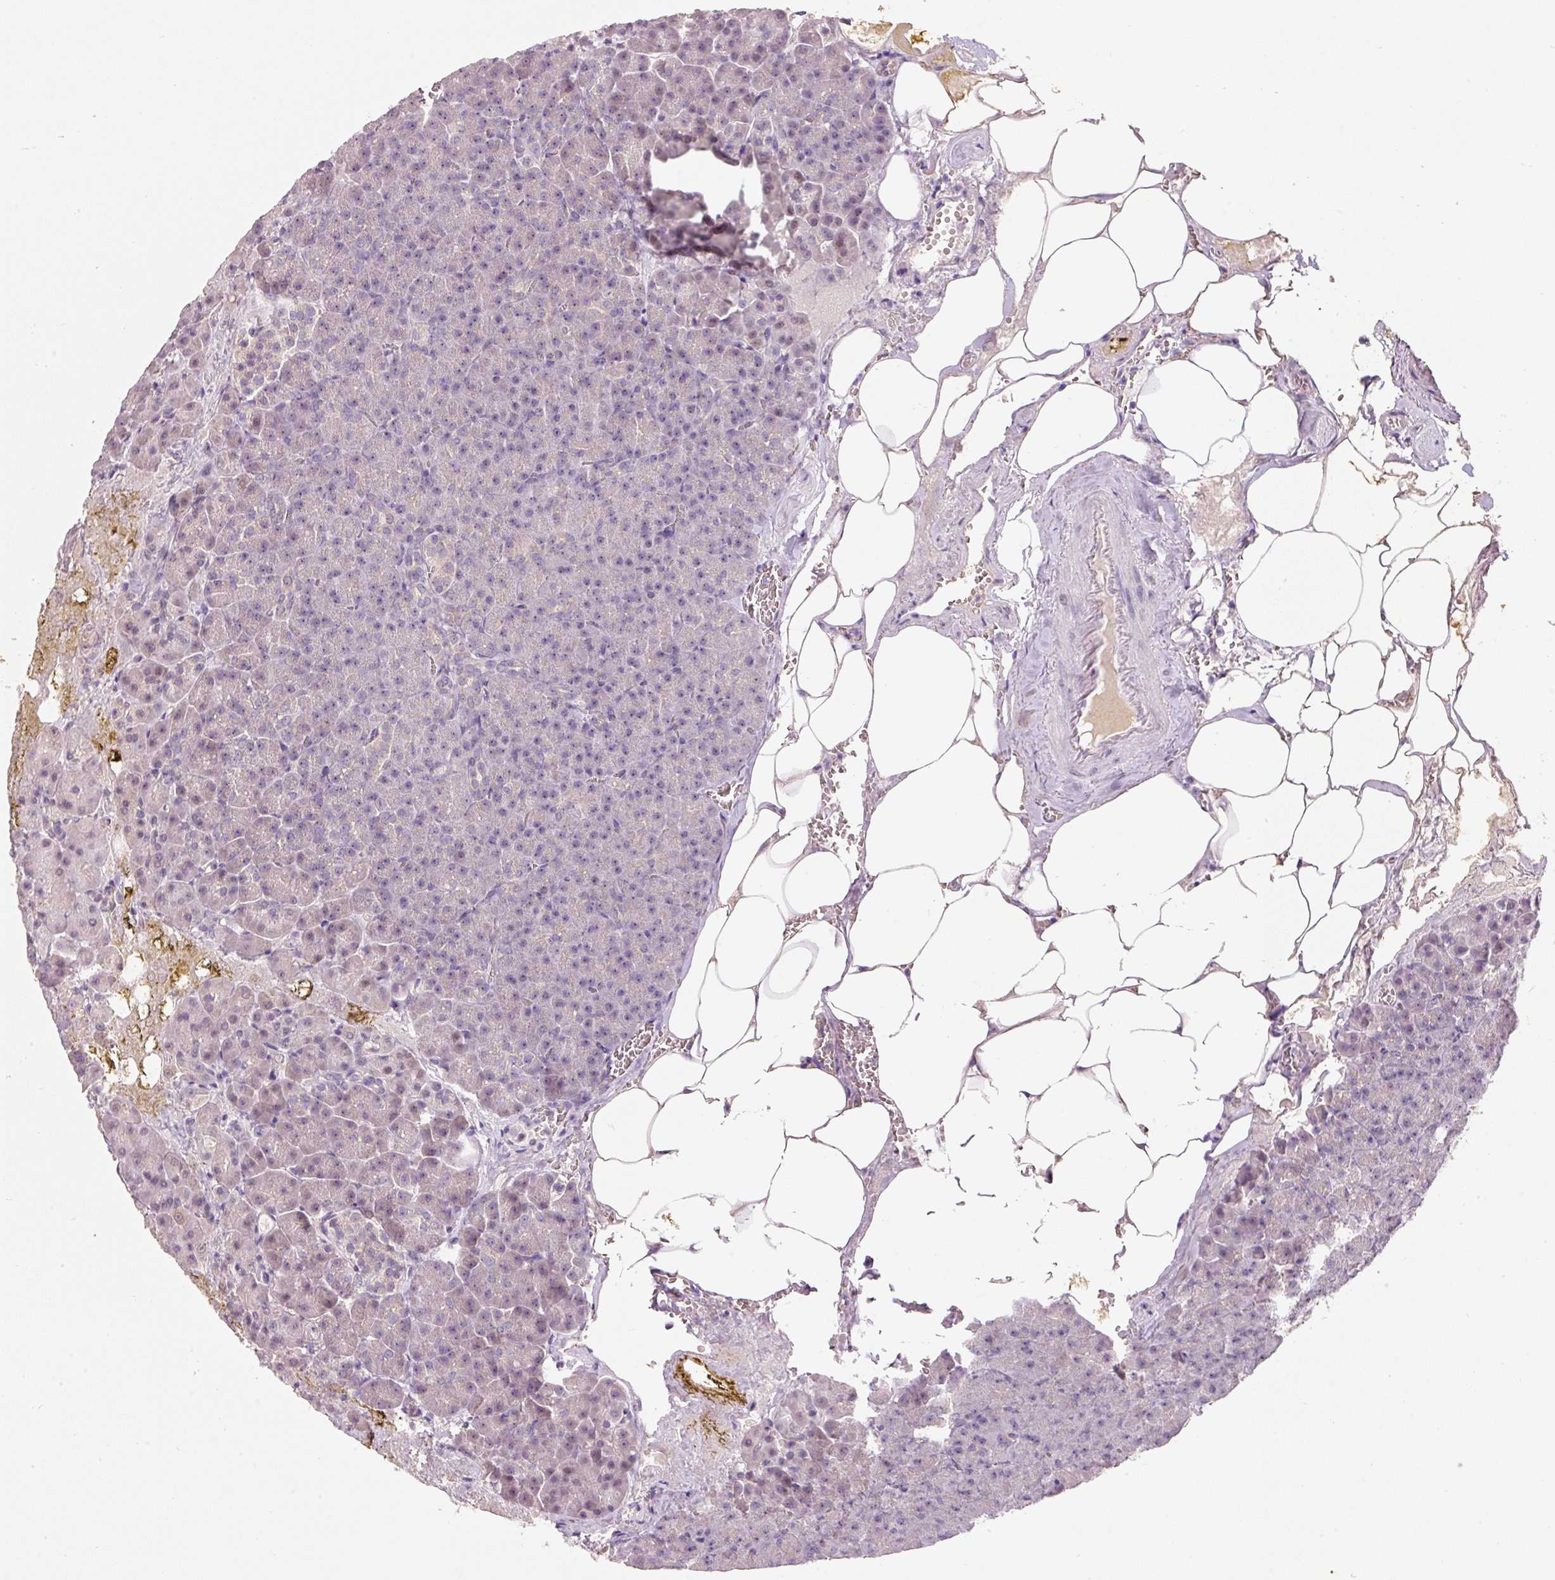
{"staining": {"intensity": "weak", "quantity": "<25%", "location": "cytoplasmic/membranous"}, "tissue": "pancreas", "cell_type": "Exocrine glandular cells", "image_type": "normal", "snomed": [{"axis": "morphology", "description": "Normal tissue, NOS"}, {"axis": "topography", "description": "Pancreas"}], "caption": "IHC photomicrograph of benign human pancreas stained for a protein (brown), which reveals no positivity in exocrine glandular cells. The staining was performed using DAB to visualize the protein expression in brown, while the nuclei were stained in blue with hematoxylin (Magnification: 20x).", "gene": "TMEM37", "patient": {"sex": "female", "age": 74}}